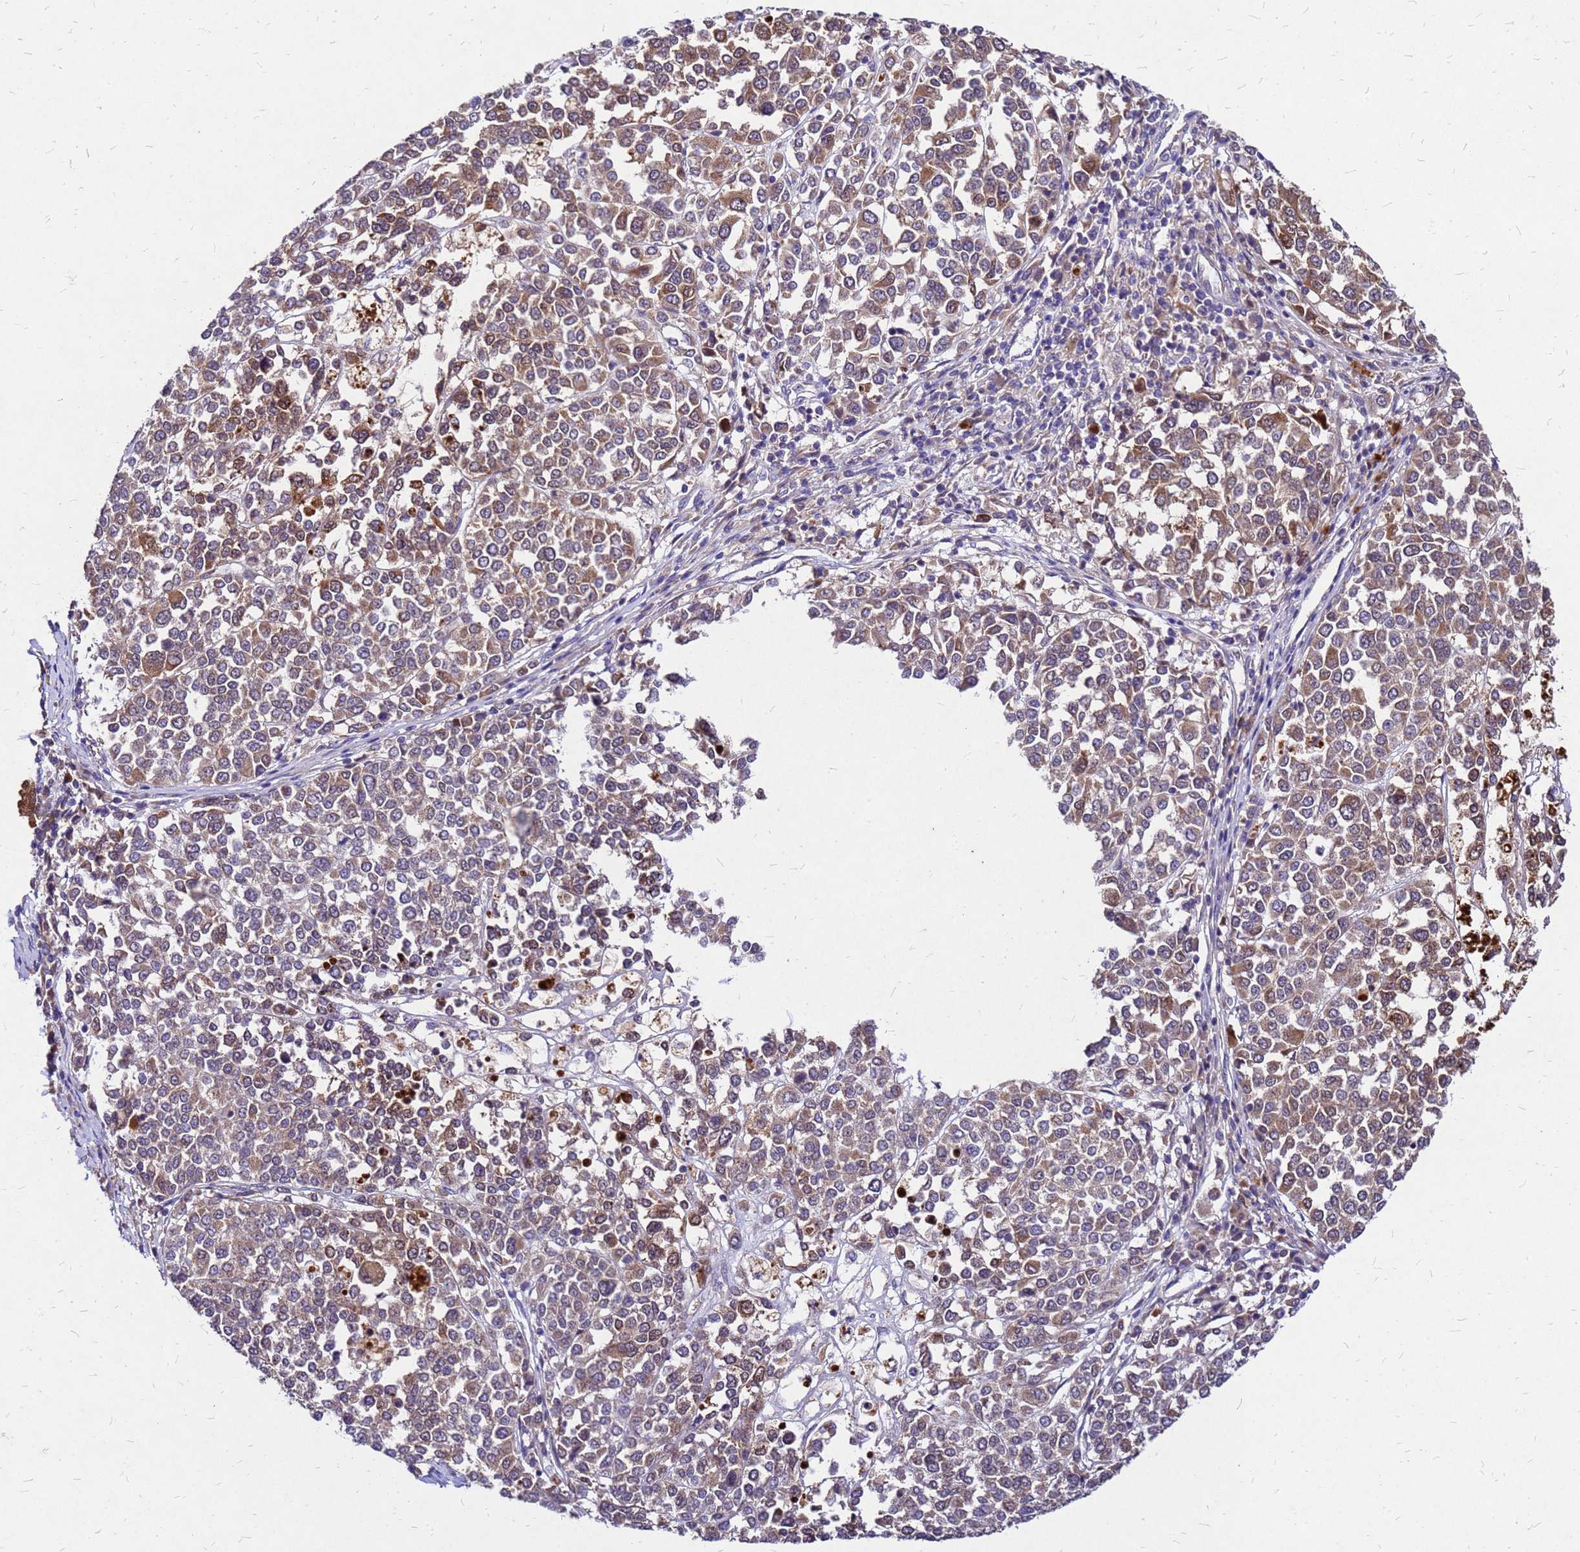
{"staining": {"intensity": "moderate", "quantity": ">75%", "location": "cytoplasmic/membranous"}, "tissue": "melanoma", "cell_type": "Tumor cells", "image_type": "cancer", "snomed": [{"axis": "morphology", "description": "Malignant melanoma, Metastatic site"}, {"axis": "topography", "description": "Lymph node"}], "caption": "Melanoma tissue shows moderate cytoplasmic/membranous positivity in approximately >75% of tumor cells", "gene": "DUSP23", "patient": {"sex": "male", "age": 44}}